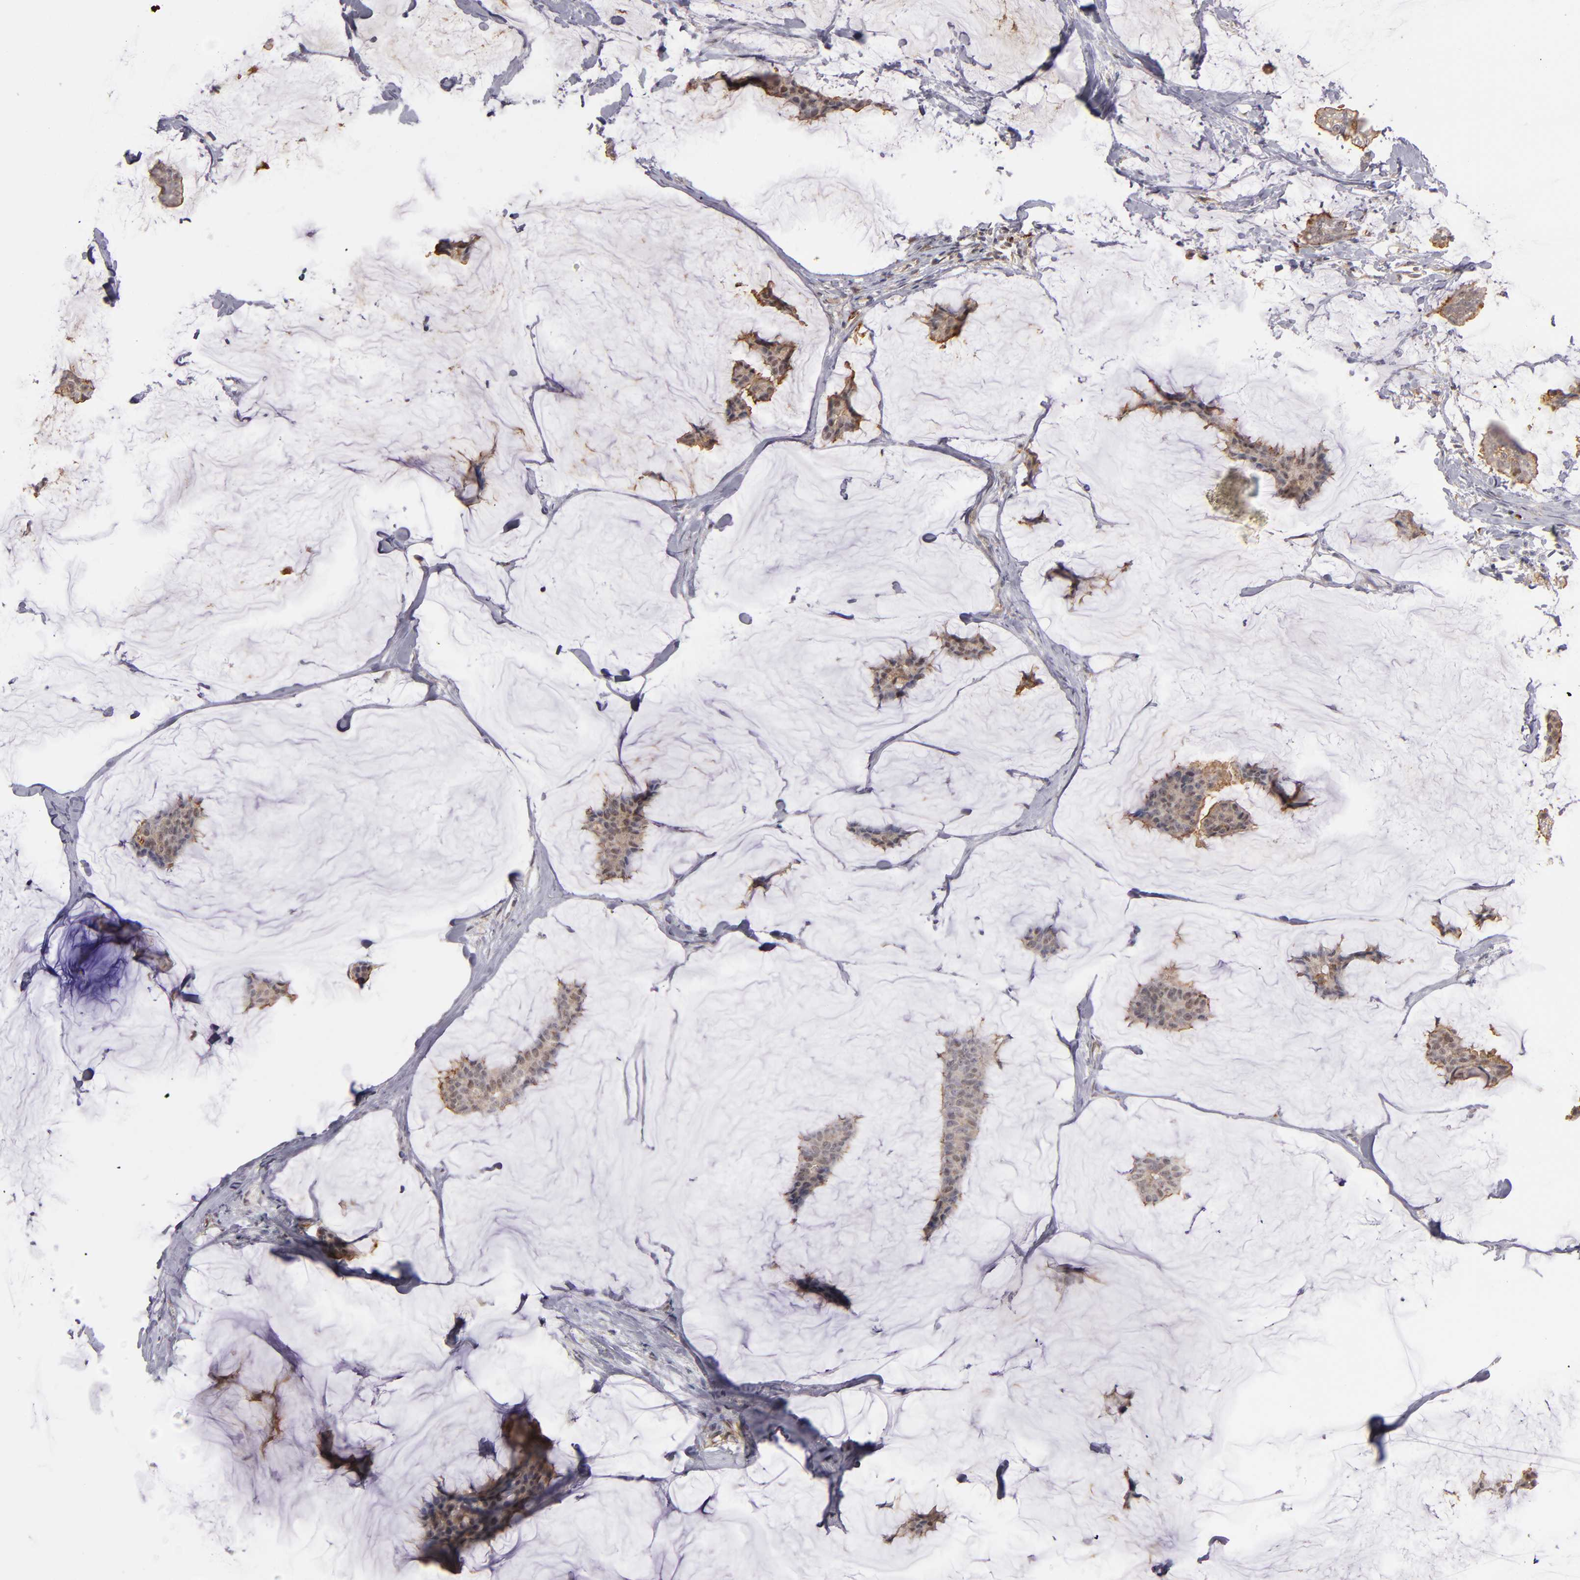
{"staining": {"intensity": "weak", "quantity": ">75%", "location": "cytoplasmic/membranous,nuclear"}, "tissue": "breast cancer", "cell_type": "Tumor cells", "image_type": "cancer", "snomed": [{"axis": "morphology", "description": "Duct carcinoma"}, {"axis": "topography", "description": "Breast"}], "caption": "This is an image of immunohistochemistry staining of breast cancer (invasive ductal carcinoma), which shows weak positivity in the cytoplasmic/membranous and nuclear of tumor cells.", "gene": "STX3", "patient": {"sex": "female", "age": 93}}